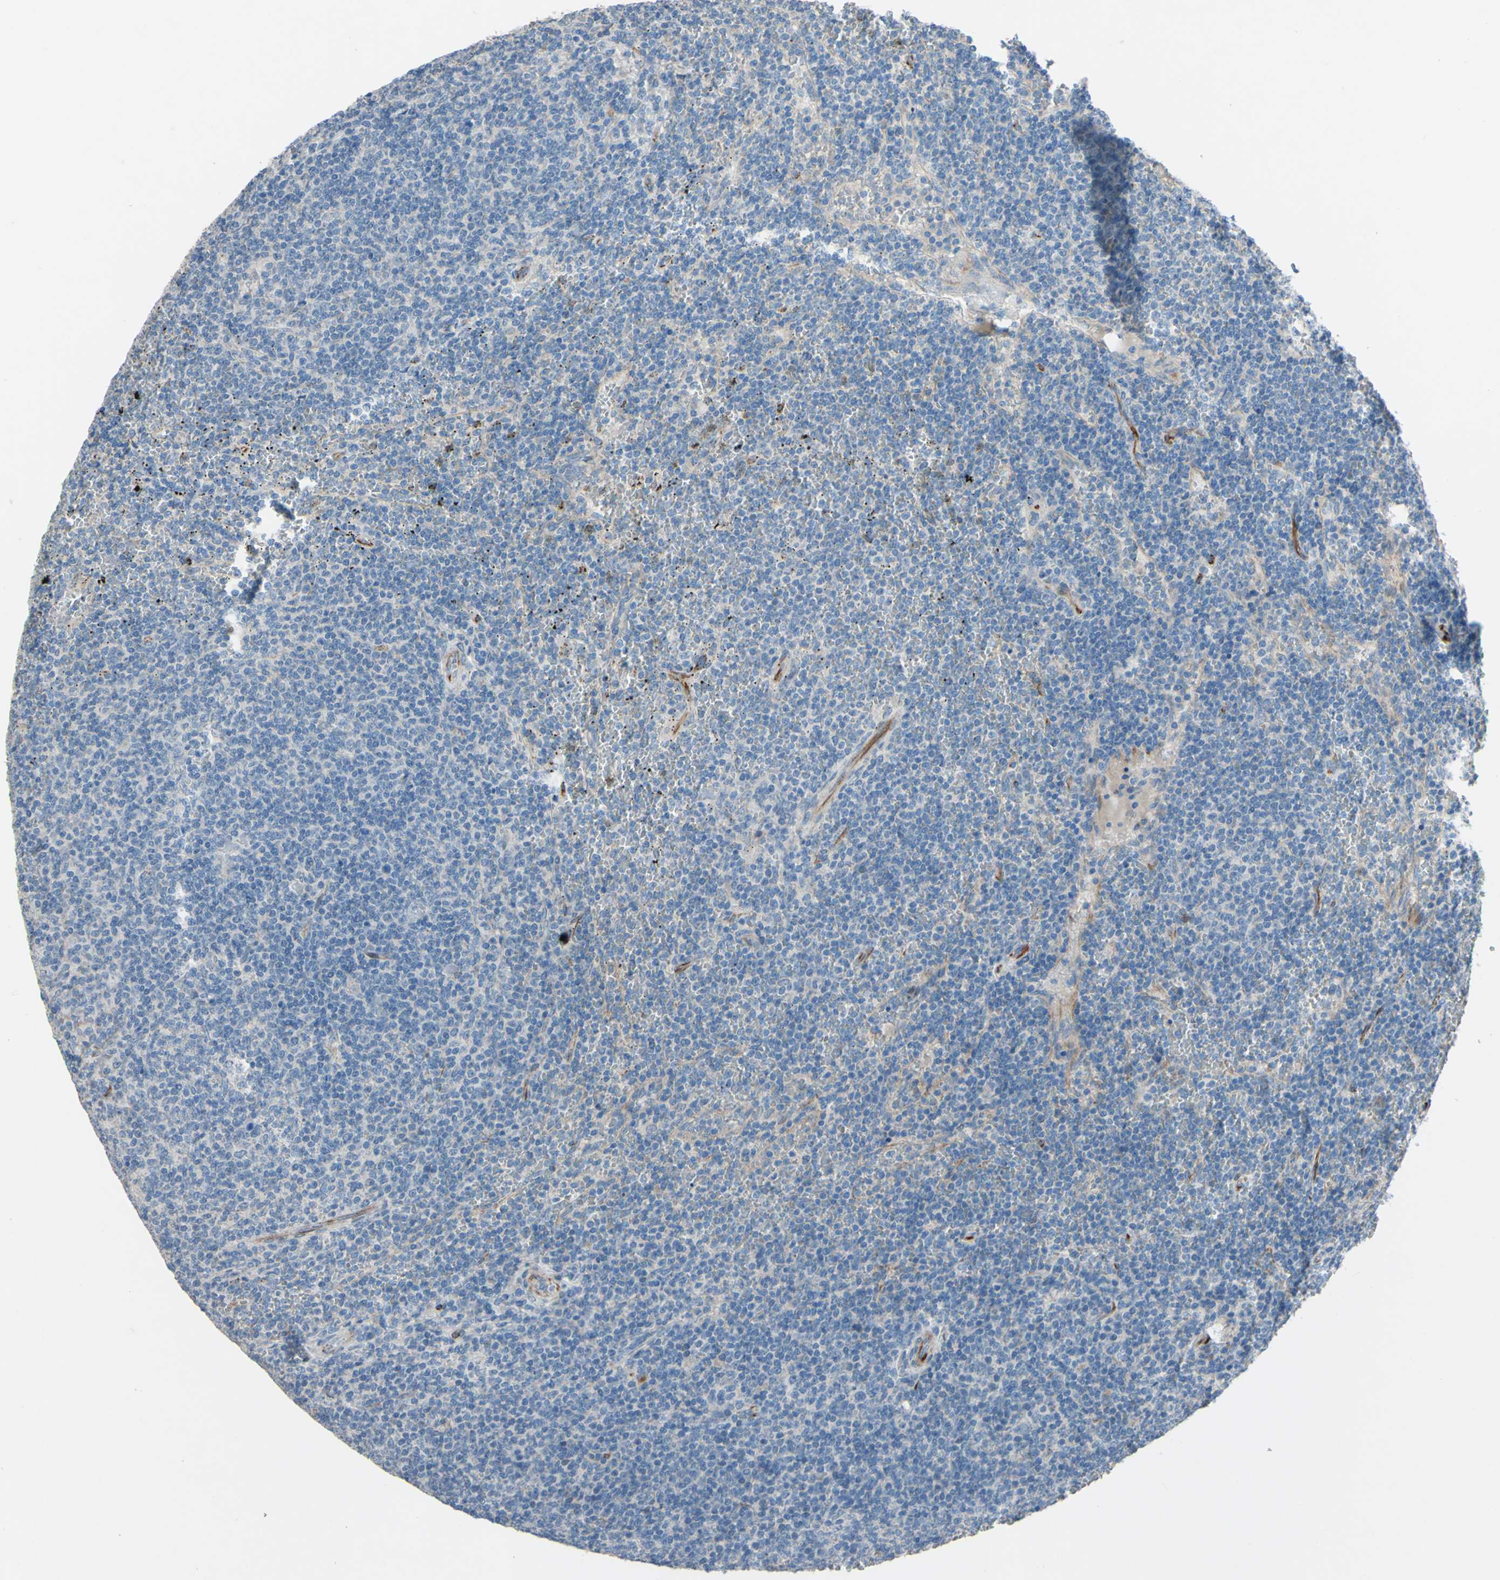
{"staining": {"intensity": "negative", "quantity": "none", "location": "none"}, "tissue": "lymphoma", "cell_type": "Tumor cells", "image_type": "cancer", "snomed": [{"axis": "morphology", "description": "Malignant lymphoma, non-Hodgkin's type, Low grade"}, {"axis": "topography", "description": "Spleen"}], "caption": "Tumor cells are negative for protein expression in human lymphoma.", "gene": "CDCP1", "patient": {"sex": "female", "age": 50}}